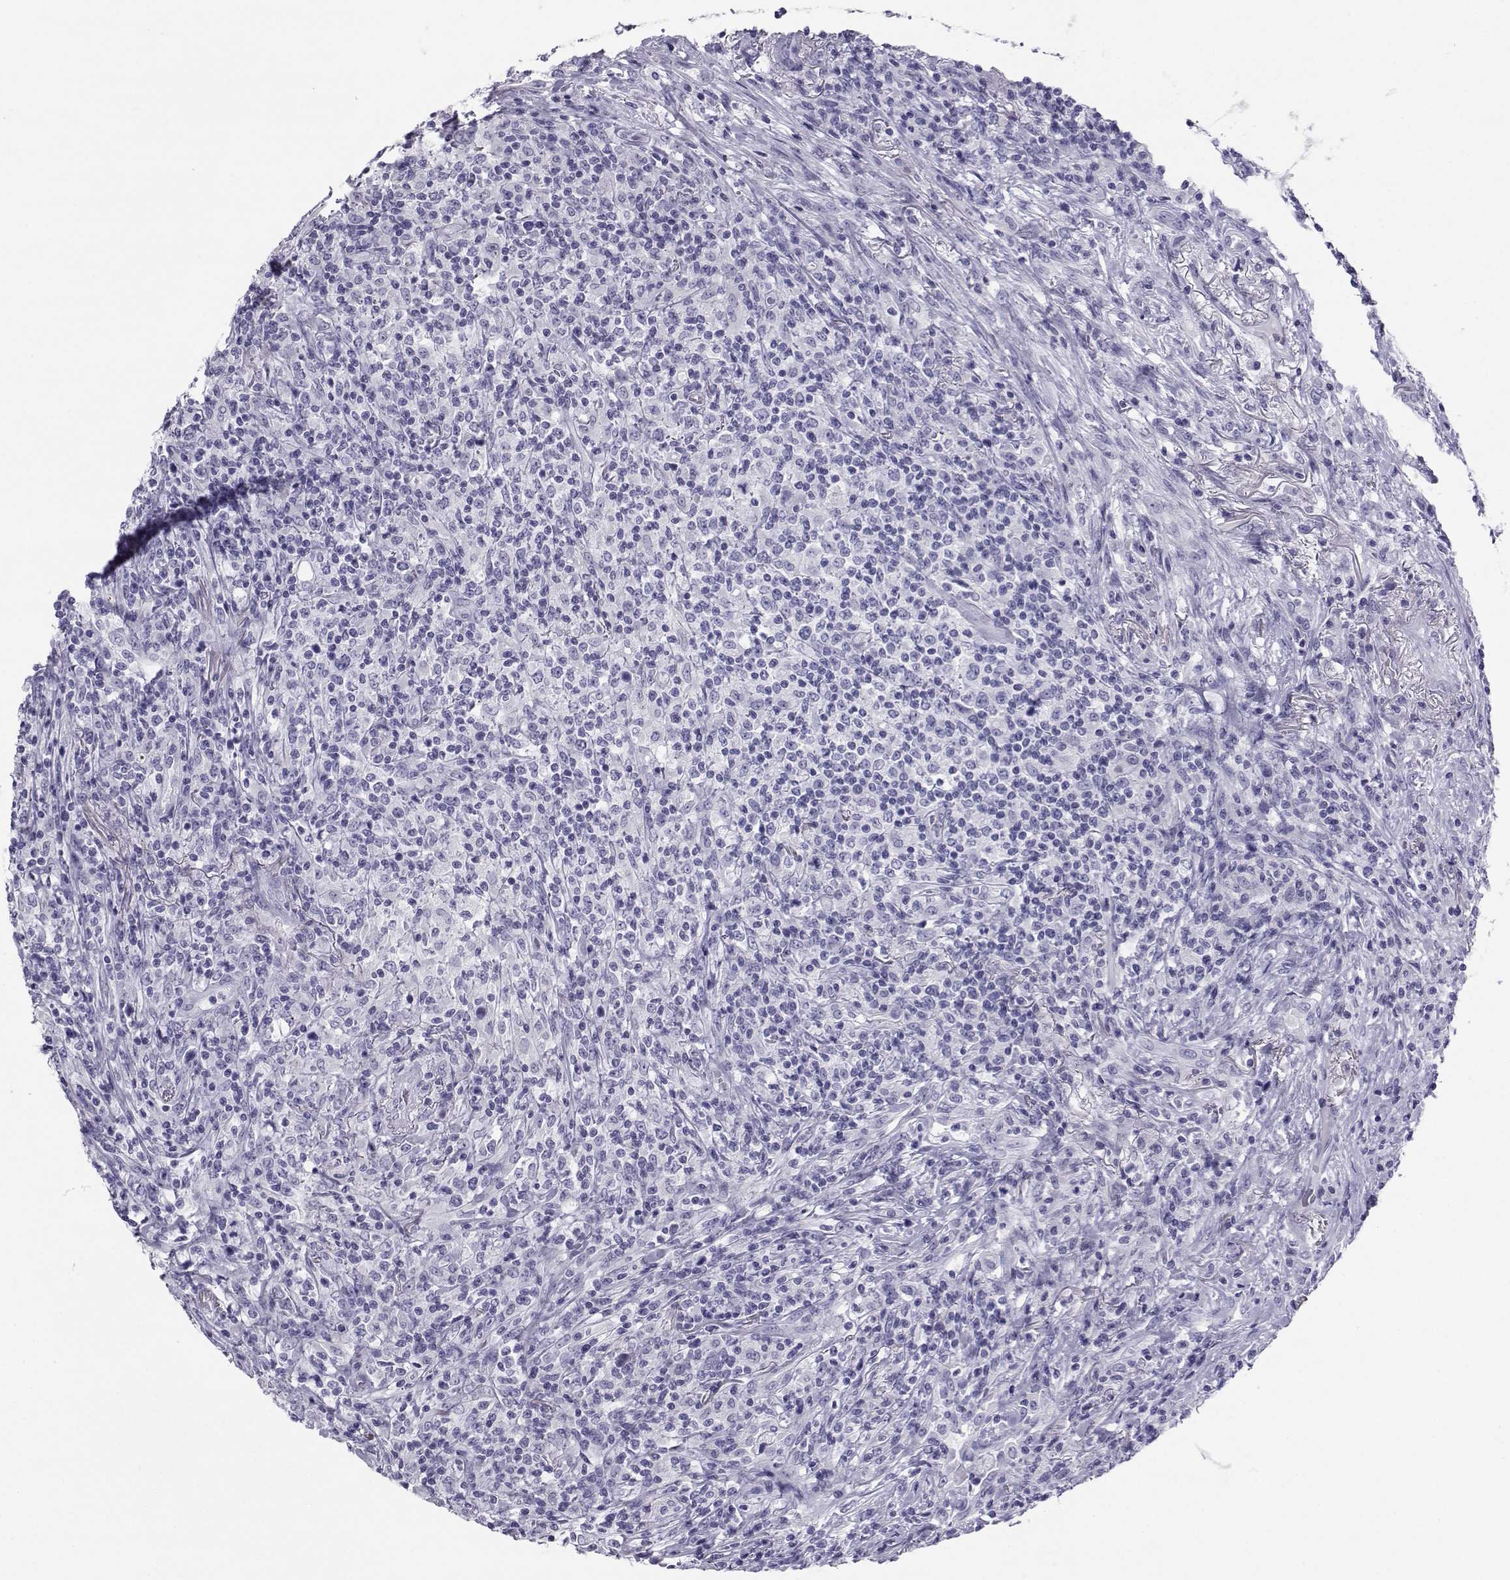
{"staining": {"intensity": "negative", "quantity": "none", "location": "none"}, "tissue": "lymphoma", "cell_type": "Tumor cells", "image_type": "cancer", "snomed": [{"axis": "morphology", "description": "Malignant lymphoma, non-Hodgkin's type, High grade"}, {"axis": "topography", "description": "Lung"}], "caption": "High-grade malignant lymphoma, non-Hodgkin's type stained for a protein using immunohistochemistry (IHC) exhibits no staining tumor cells.", "gene": "SST", "patient": {"sex": "male", "age": 79}}